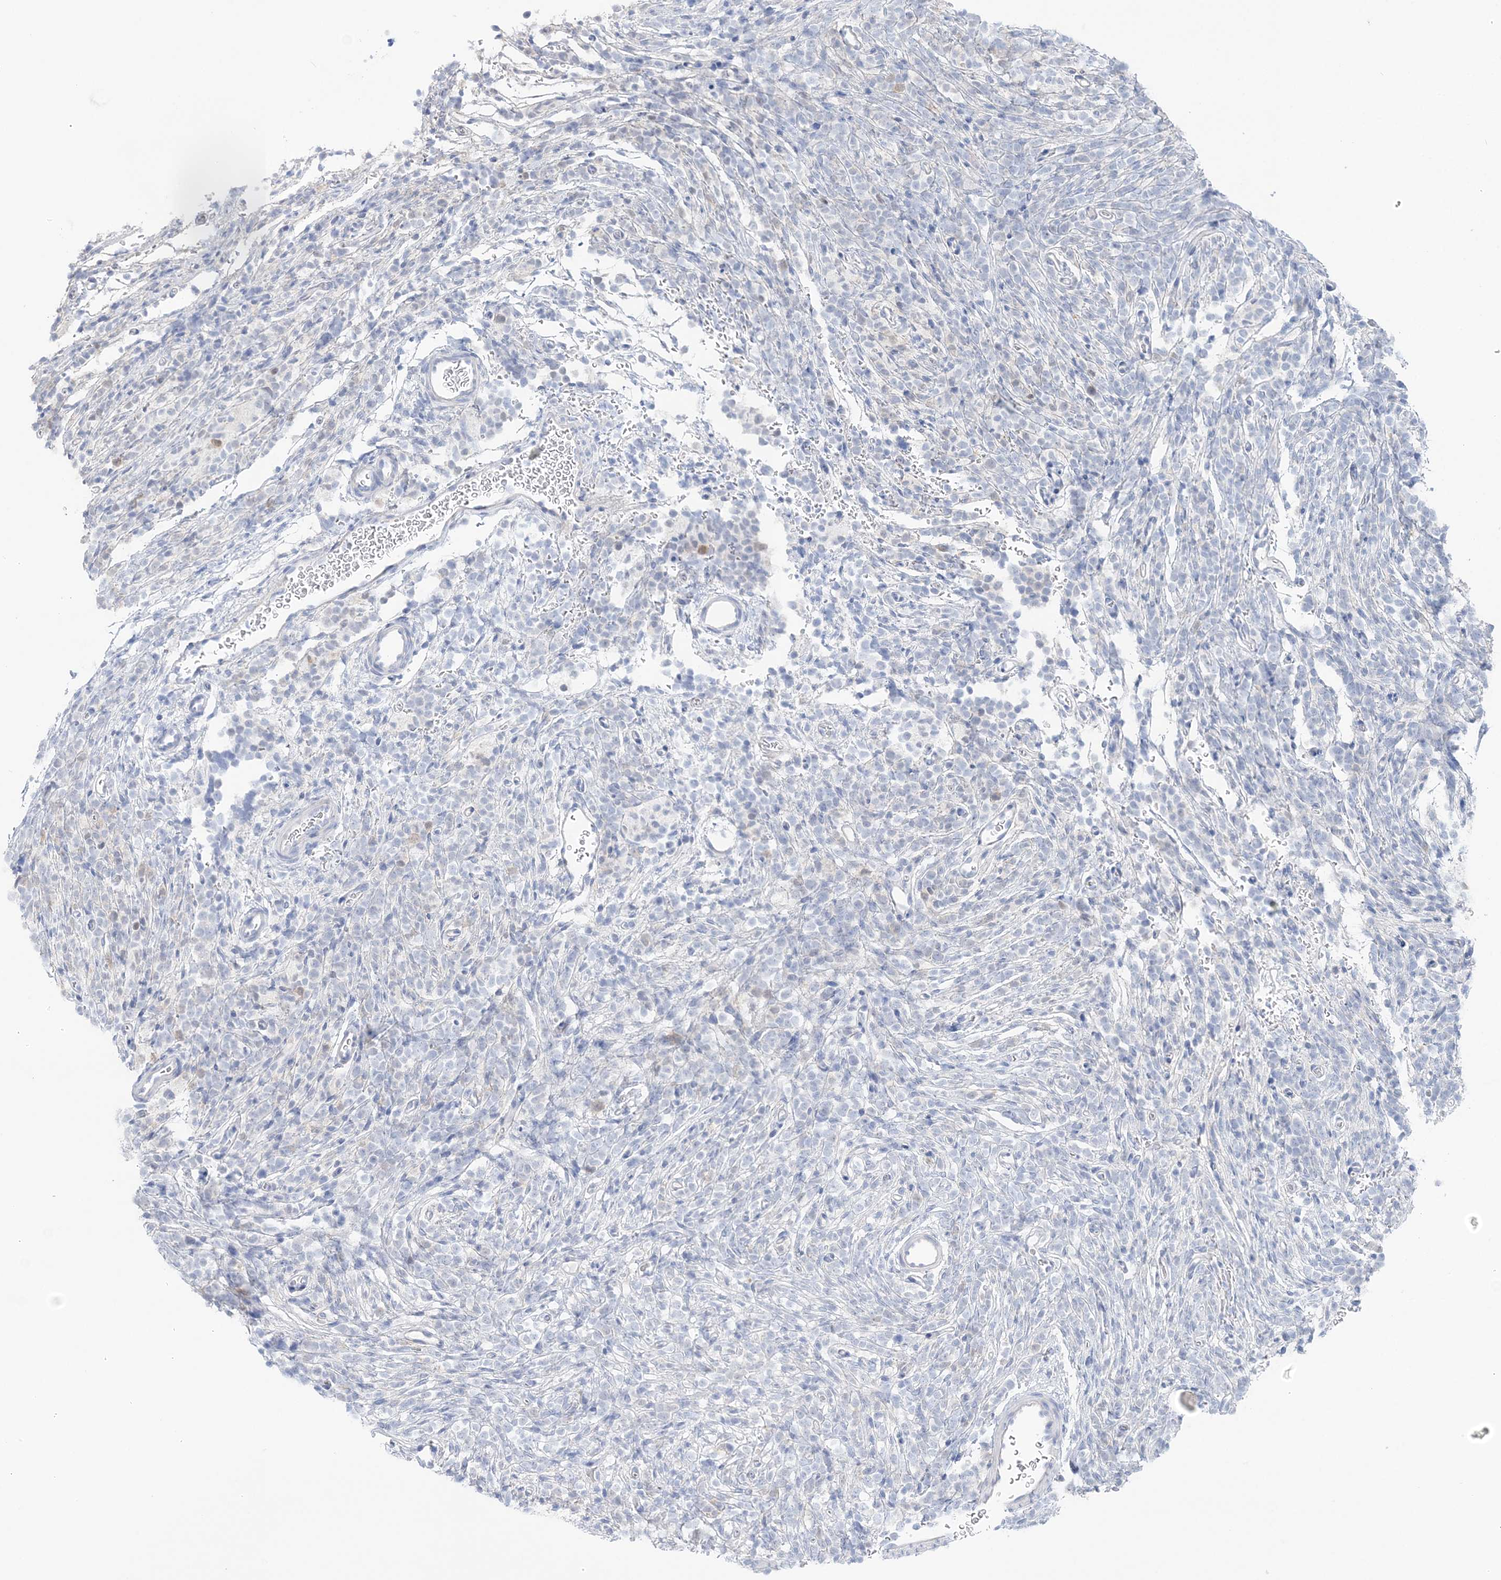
{"staining": {"intensity": "negative", "quantity": "none", "location": "none"}, "tissue": "glioma", "cell_type": "Tumor cells", "image_type": "cancer", "snomed": [{"axis": "morphology", "description": "Glioma, malignant, Low grade"}, {"axis": "topography", "description": "Brain"}], "caption": "High power microscopy micrograph of an immunohistochemistry micrograph of glioma, revealing no significant positivity in tumor cells. (Brightfield microscopy of DAB immunohistochemistry (IHC) at high magnification).", "gene": "HMGCS1", "patient": {"sex": "female", "age": 1}}